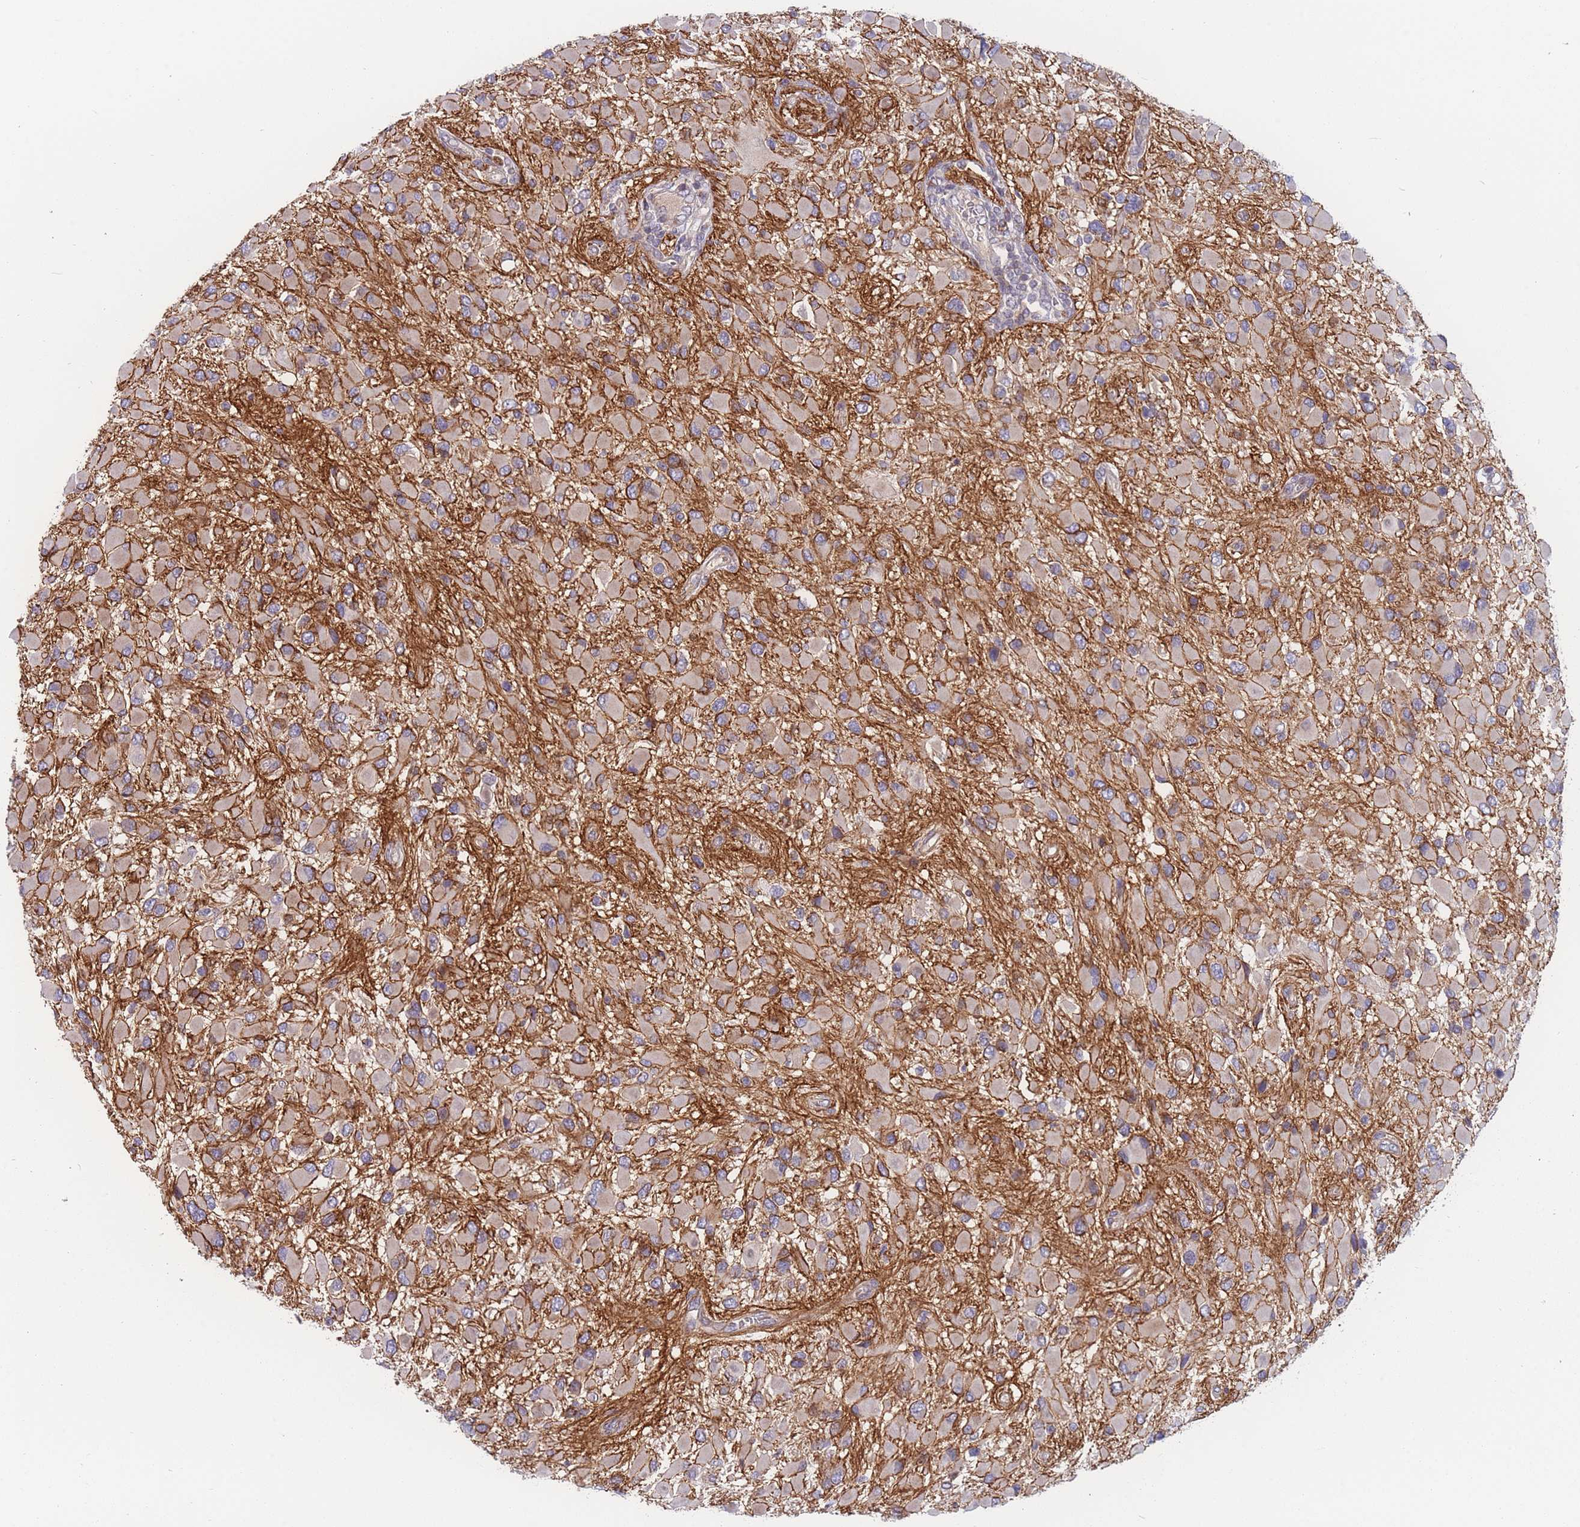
{"staining": {"intensity": "negative", "quantity": "none", "location": "none"}, "tissue": "glioma", "cell_type": "Tumor cells", "image_type": "cancer", "snomed": [{"axis": "morphology", "description": "Glioma, malignant, High grade"}, {"axis": "topography", "description": "Brain"}], "caption": "High power microscopy photomicrograph of an immunohistochemistry (IHC) photomicrograph of malignant glioma (high-grade), revealing no significant positivity in tumor cells.", "gene": "TMEM131L", "patient": {"sex": "male", "age": 53}}